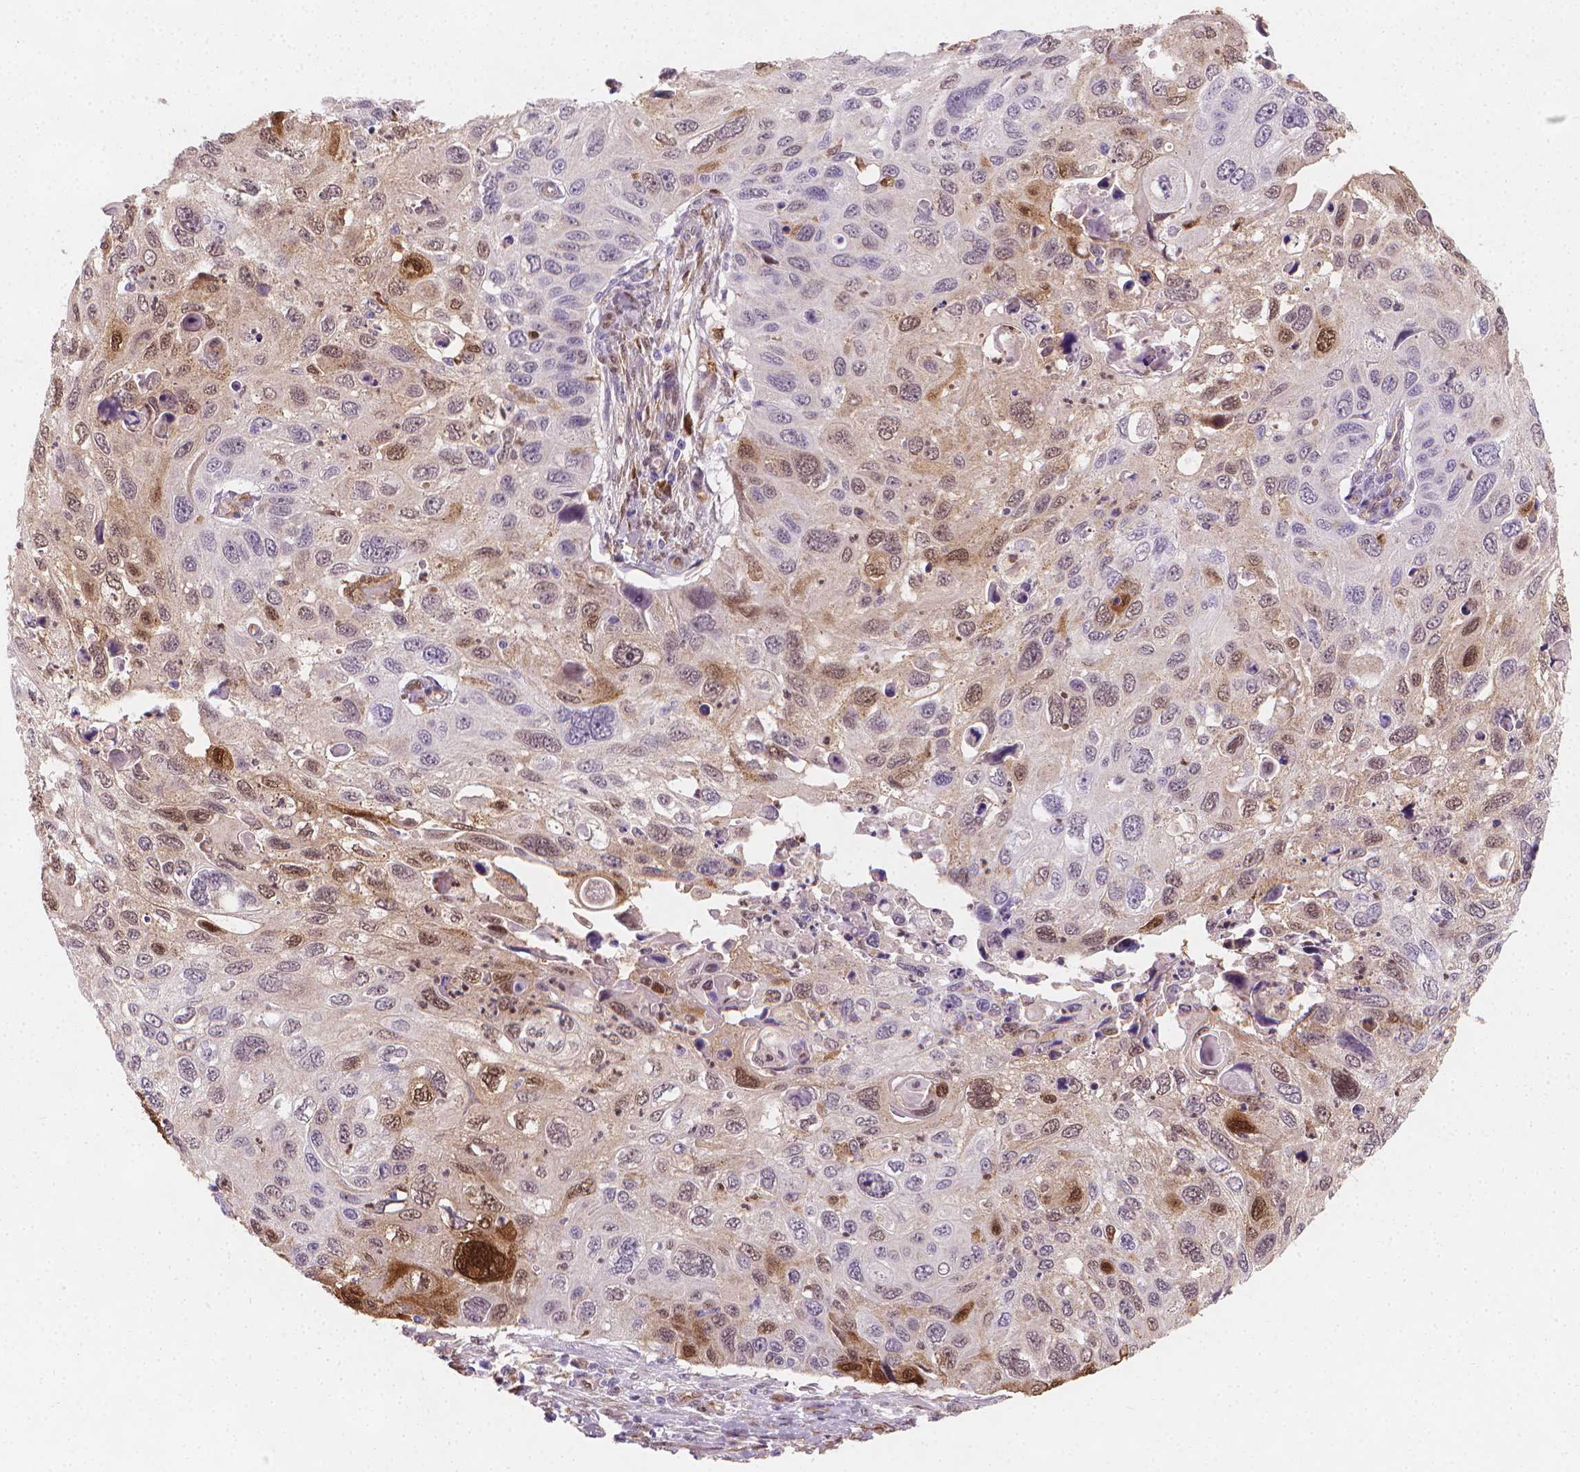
{"staining": {"intensity": "moderate", "quantity": "<25%", "location": "cytoplasmic/membranous,nuclear"}, "tissue": "cervical cancer", "cell_type": "Tumor cells", "image_type": "cancer", "snomed": [{"axis": "morphology", "description": "Squamous cell carcinoma, NOS"}, {"axis": "topography", "description": "Cervix"}], "caption": "Immunohistochemistry histopathology image of neoplastic tissue: cervical cancer (squamous cell carcinoma) stained using immunohistochemistry exhibits low levels of moderate protein expression localized specifically in the cytoplasmic/membranous and nuclear of tumor cells, appearing as a cytoplasmic/membranous and nuclear brown color.", "gene": "TNFAIP2", "patient": {"sex": "female", "age": 70}}